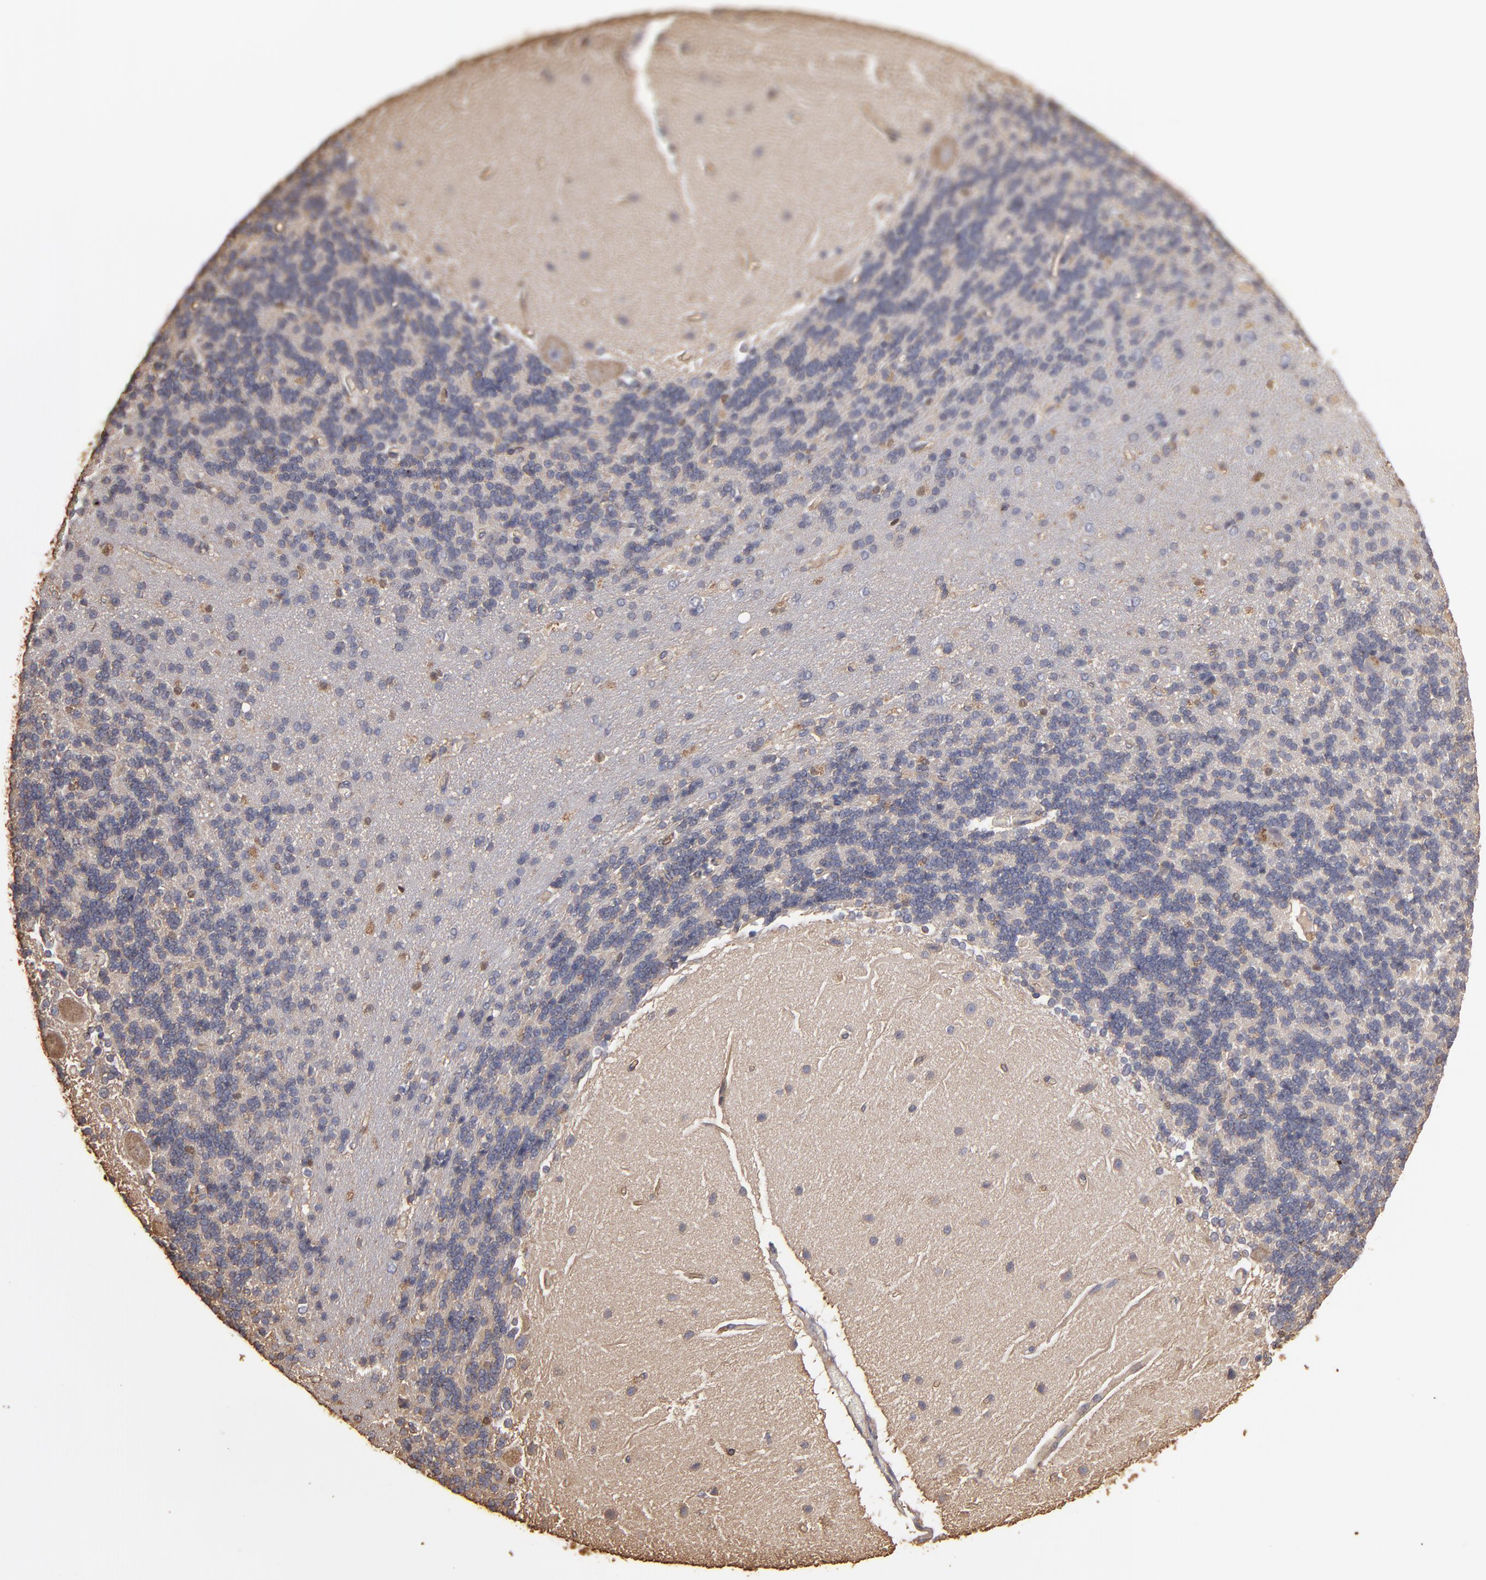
{"staining": {"intensity": "negative", "quantity": "none", "location": "none"}, "tissue": "cerebellum", "cell_type": "Cells in granular layer", "image_type": "normal", "snomed": [{"axis": "morphology", "description": "Normal tissue, NOS"}, {"axis": "topography", "description": "Cerebellum"}], "caption": "DAB (3,3'-diaminobenzidine) immunohistochemical staining of normal human cerebellum reveals no significant expression in cells in granular layer.", "gene": "DMD", "patient": {"sex": "female", "age": 54}}